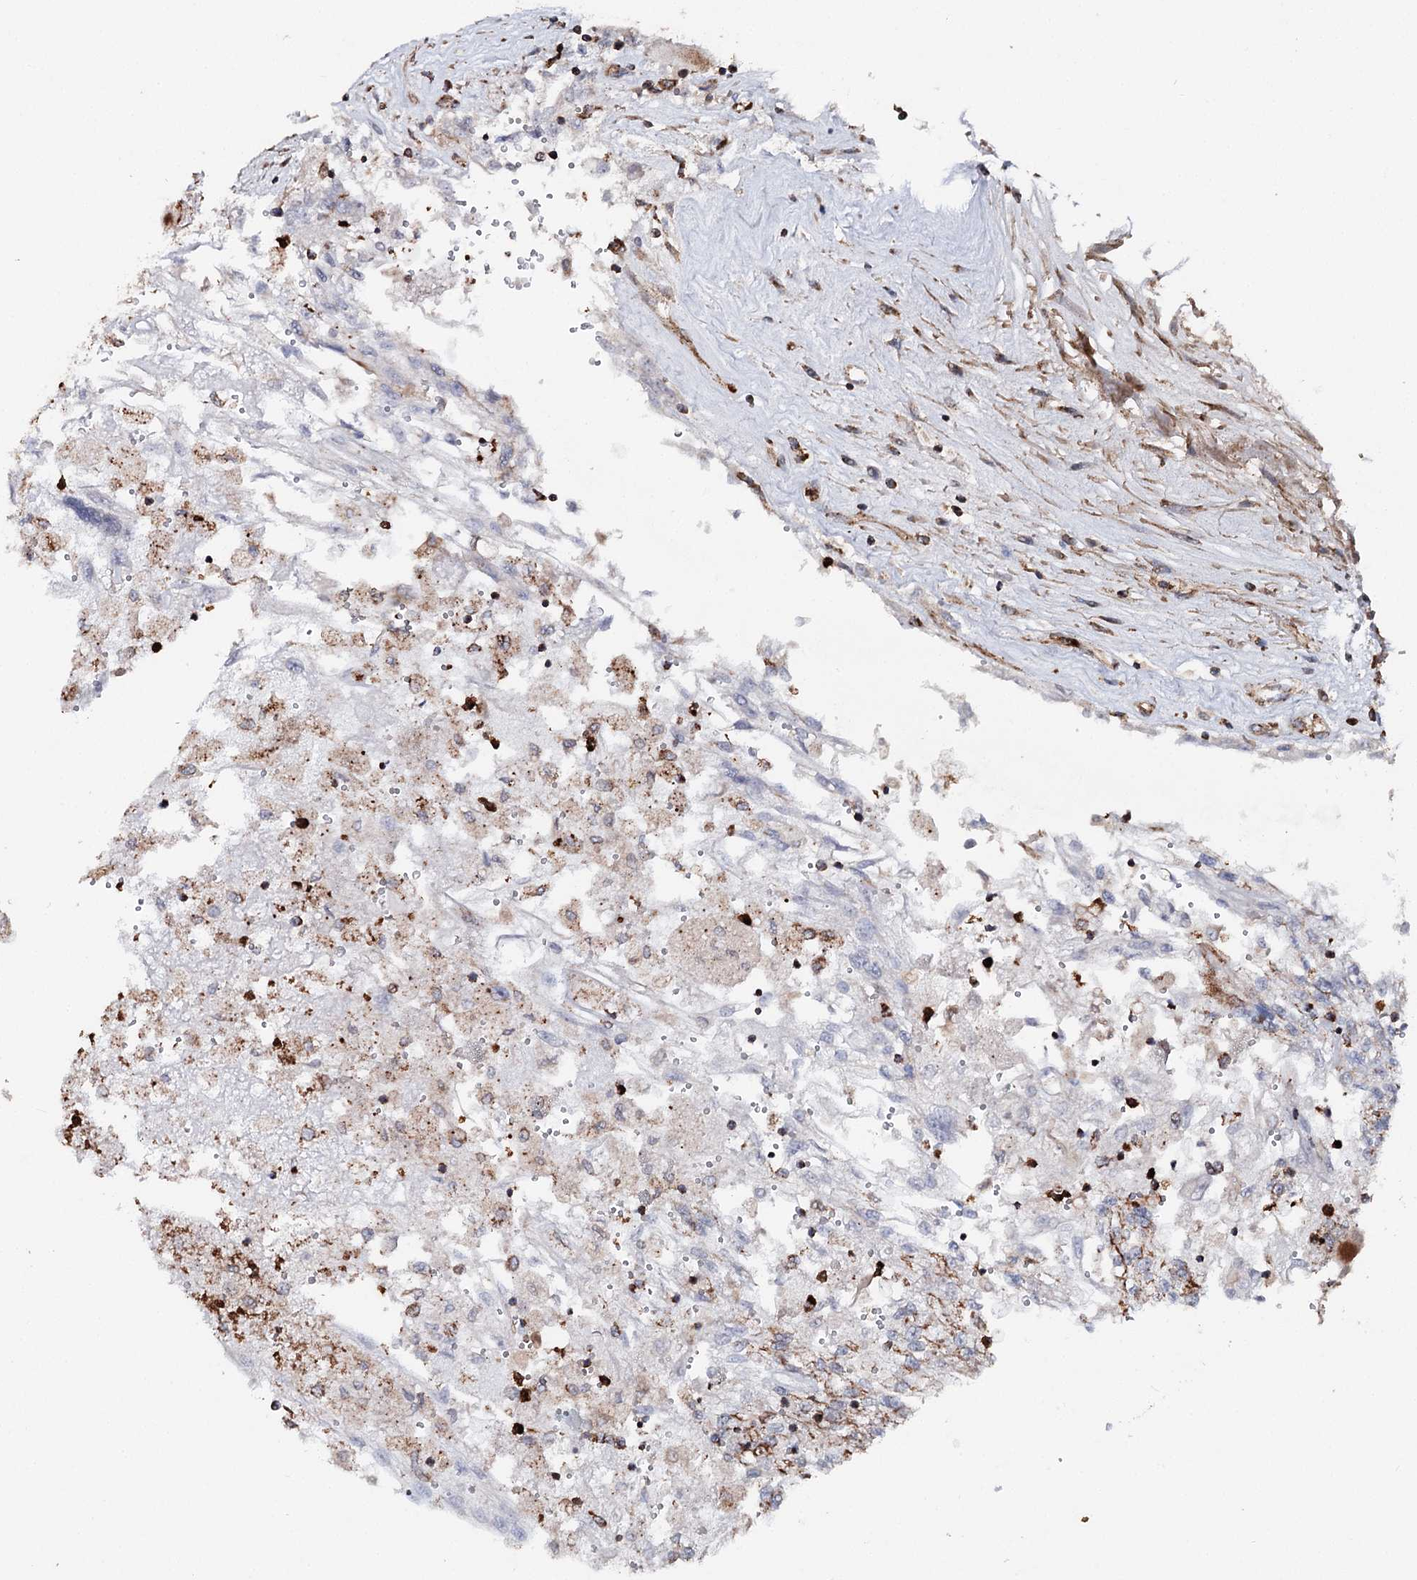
{"staining": {"intensity": "moderate", "quantity": "25%-75%", "location": "cytoplasmic/membranous"}, "tissue": "renal cancer", "cell_type": "Tumor cells", "image_type": "cancer", "snomed": [{"axis": "morphology", "description": "Adenocarcinoma, NOS"}, {"axis": "topography", "description": "Kidney"}], "caption": "Renal cancer stained with DAB (3,3'-diaminobenzidine) IHC reveals medium levels of moderate cytoplasmic/membranous staining in approximately 25%-75% of tumor cells.", "gene": "FGFR1OP2", "patient": {"sex": "female", "age": 52}}